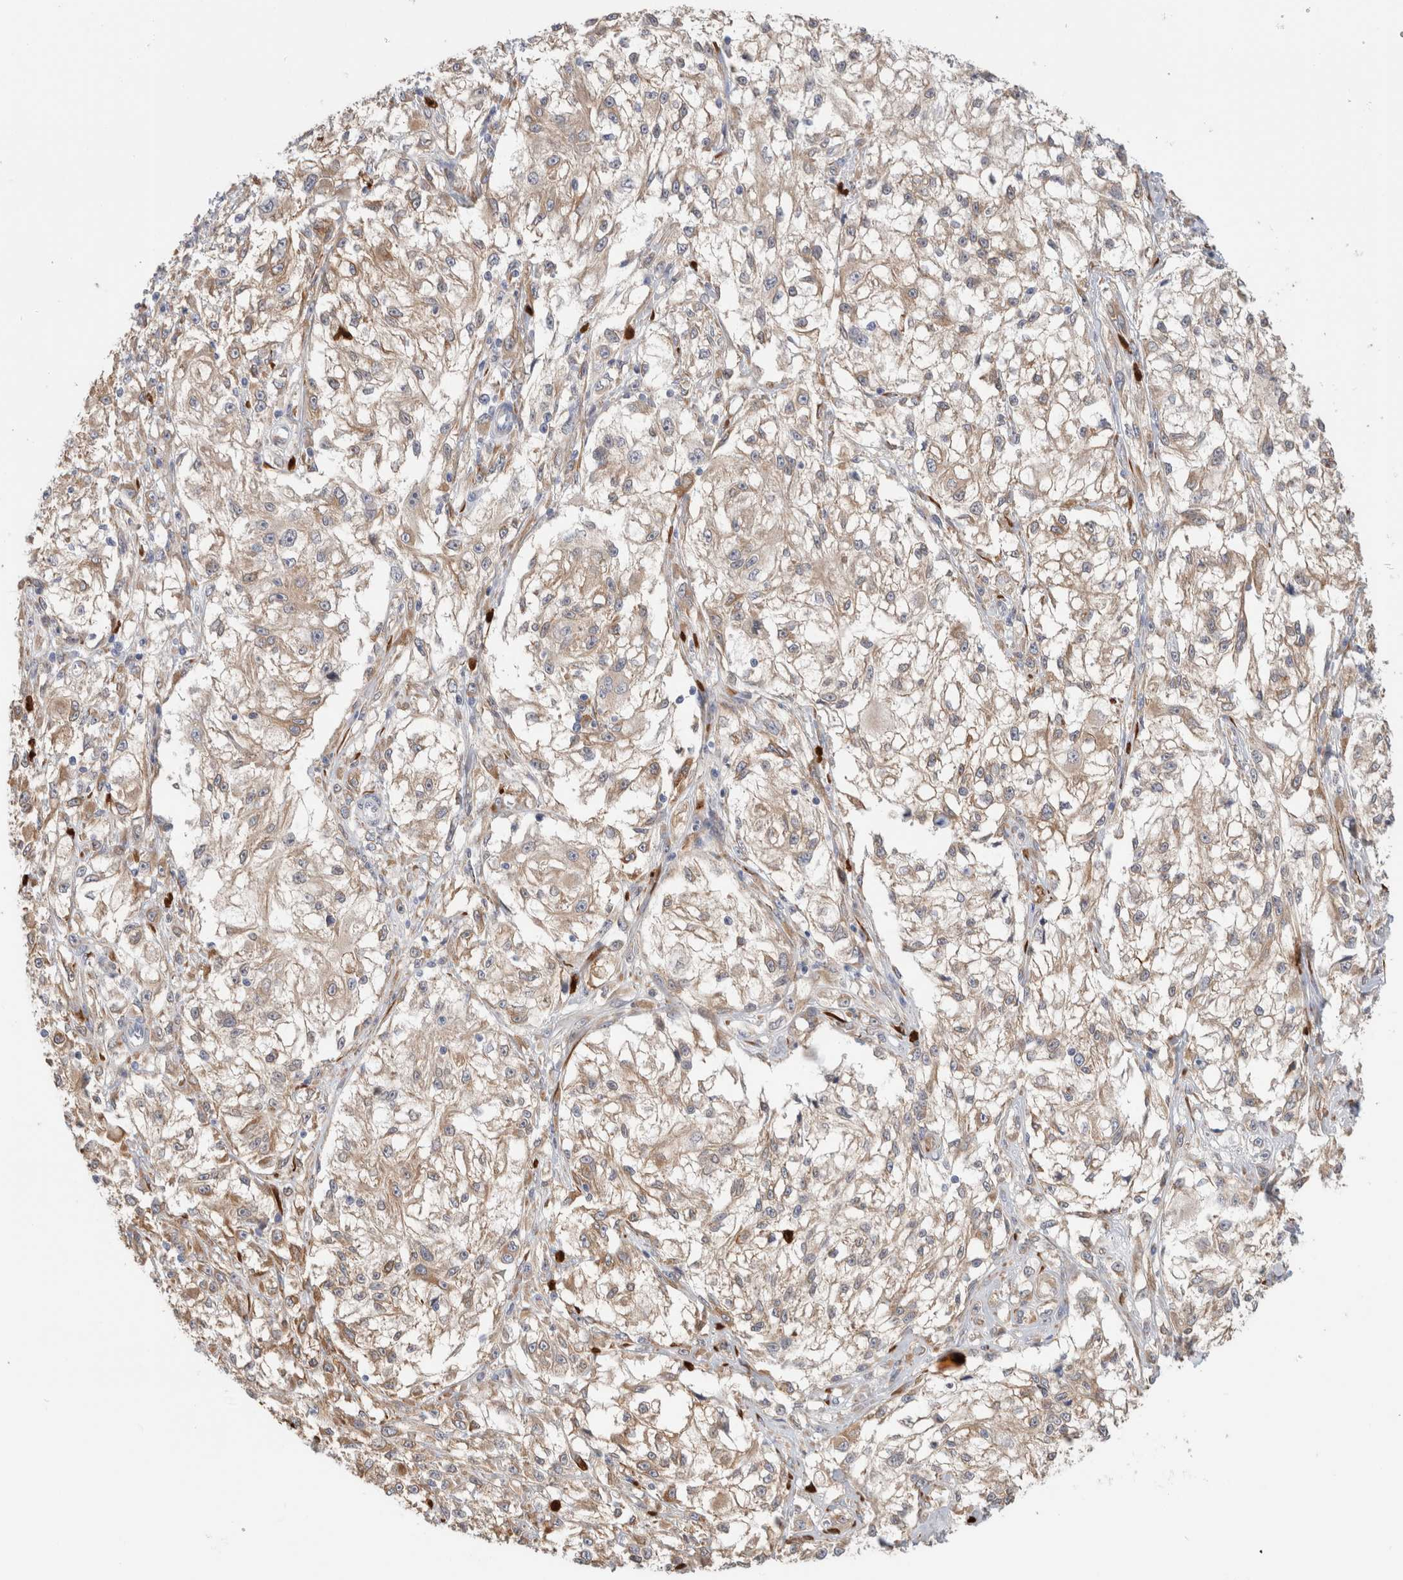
{"staining": {"intensity": "weak", "quantity": "25%-75%", "location": "cytoplasmic/membranous"}, "tissue": "melanoma", "cell_type": "Tumor cells", "image_type": "cancer", "snomed": [{"axis": "morphology", "description": "Malignant melanoma, NOS"}, {"axis": "topography", "description": "Skin of head"}], "caption": "Malignant melanoma tissue displays weak cytoplasmic/membranous staining in about 25%-75% of tumor cells, visualized by immunohistochemistry.", "gene": "P4HA1", "patient": {"sex": "male", "age": 83}}